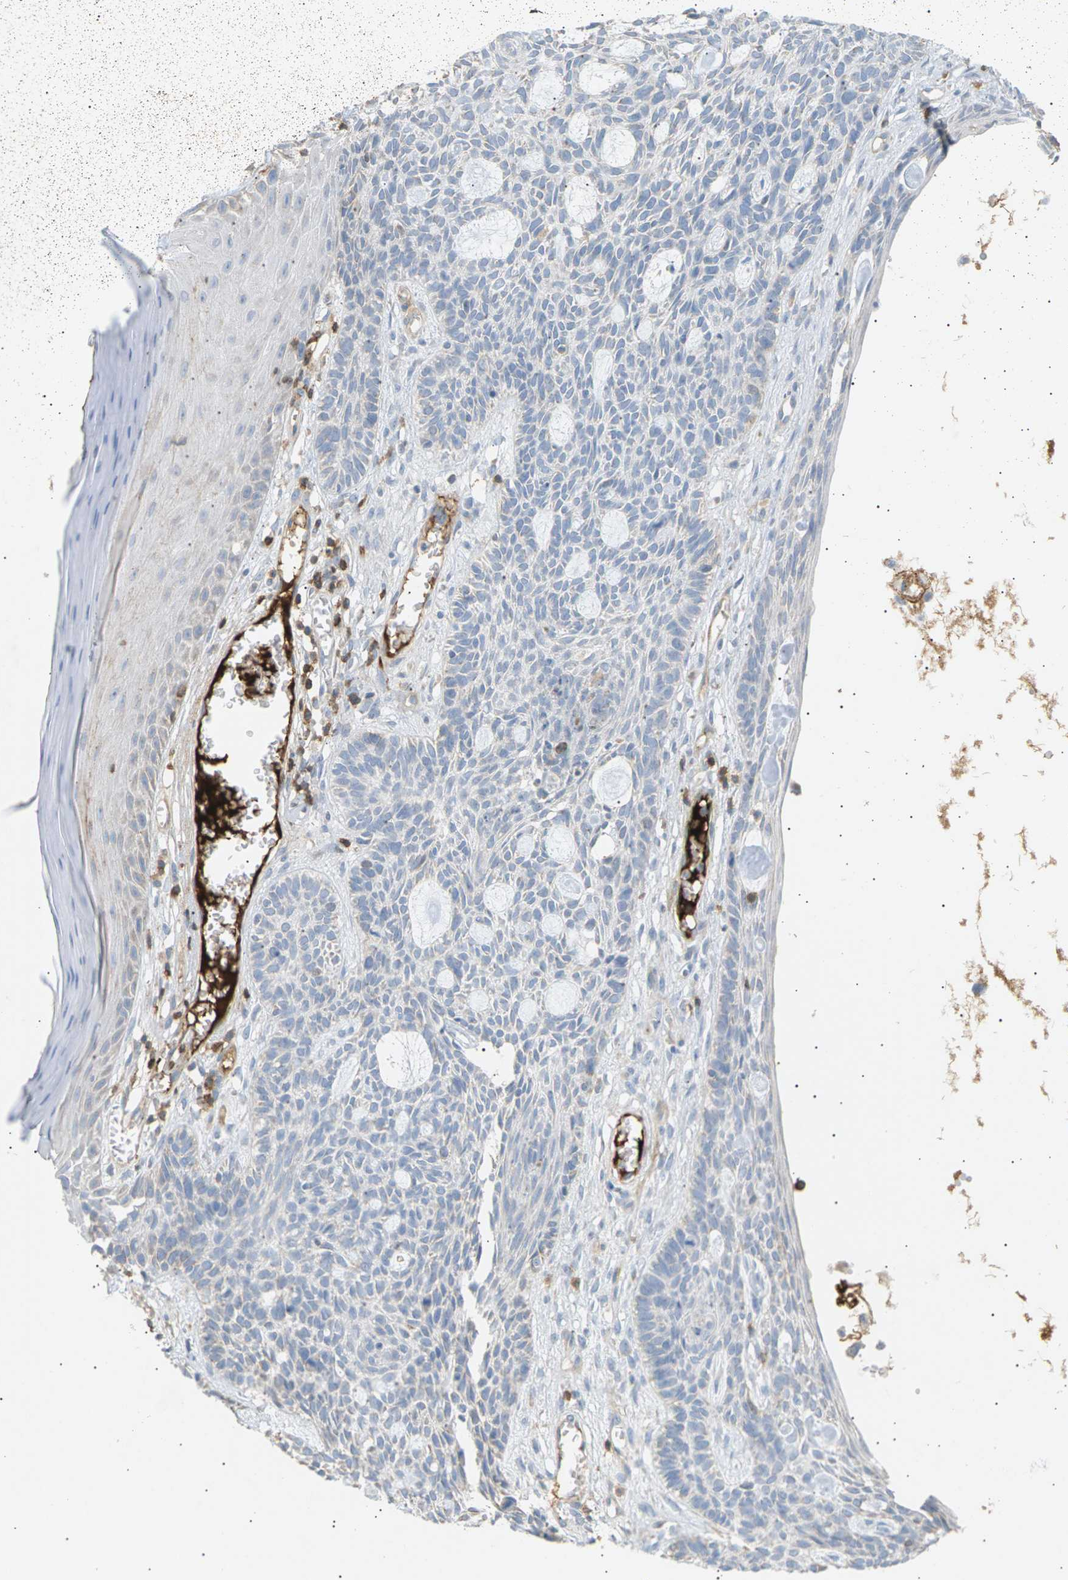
{"staining": {"intensity": "negative", "quantity": "none", "location": "none"}, "tissue": "skin cancer", "cell_type": "Tumor cells", "image_type": "cancer", "snomed": [{"axis": "morphology", "description": "Basal cell carcinoma"}, {"axis": "topography", "description": "Skin"}], "caption": "Skin cancer was stained to show a protein in brown. There is no significant expression in tumor cells.", "gene": "LIME1", "patient": {"sex": "male", "age": 67}}